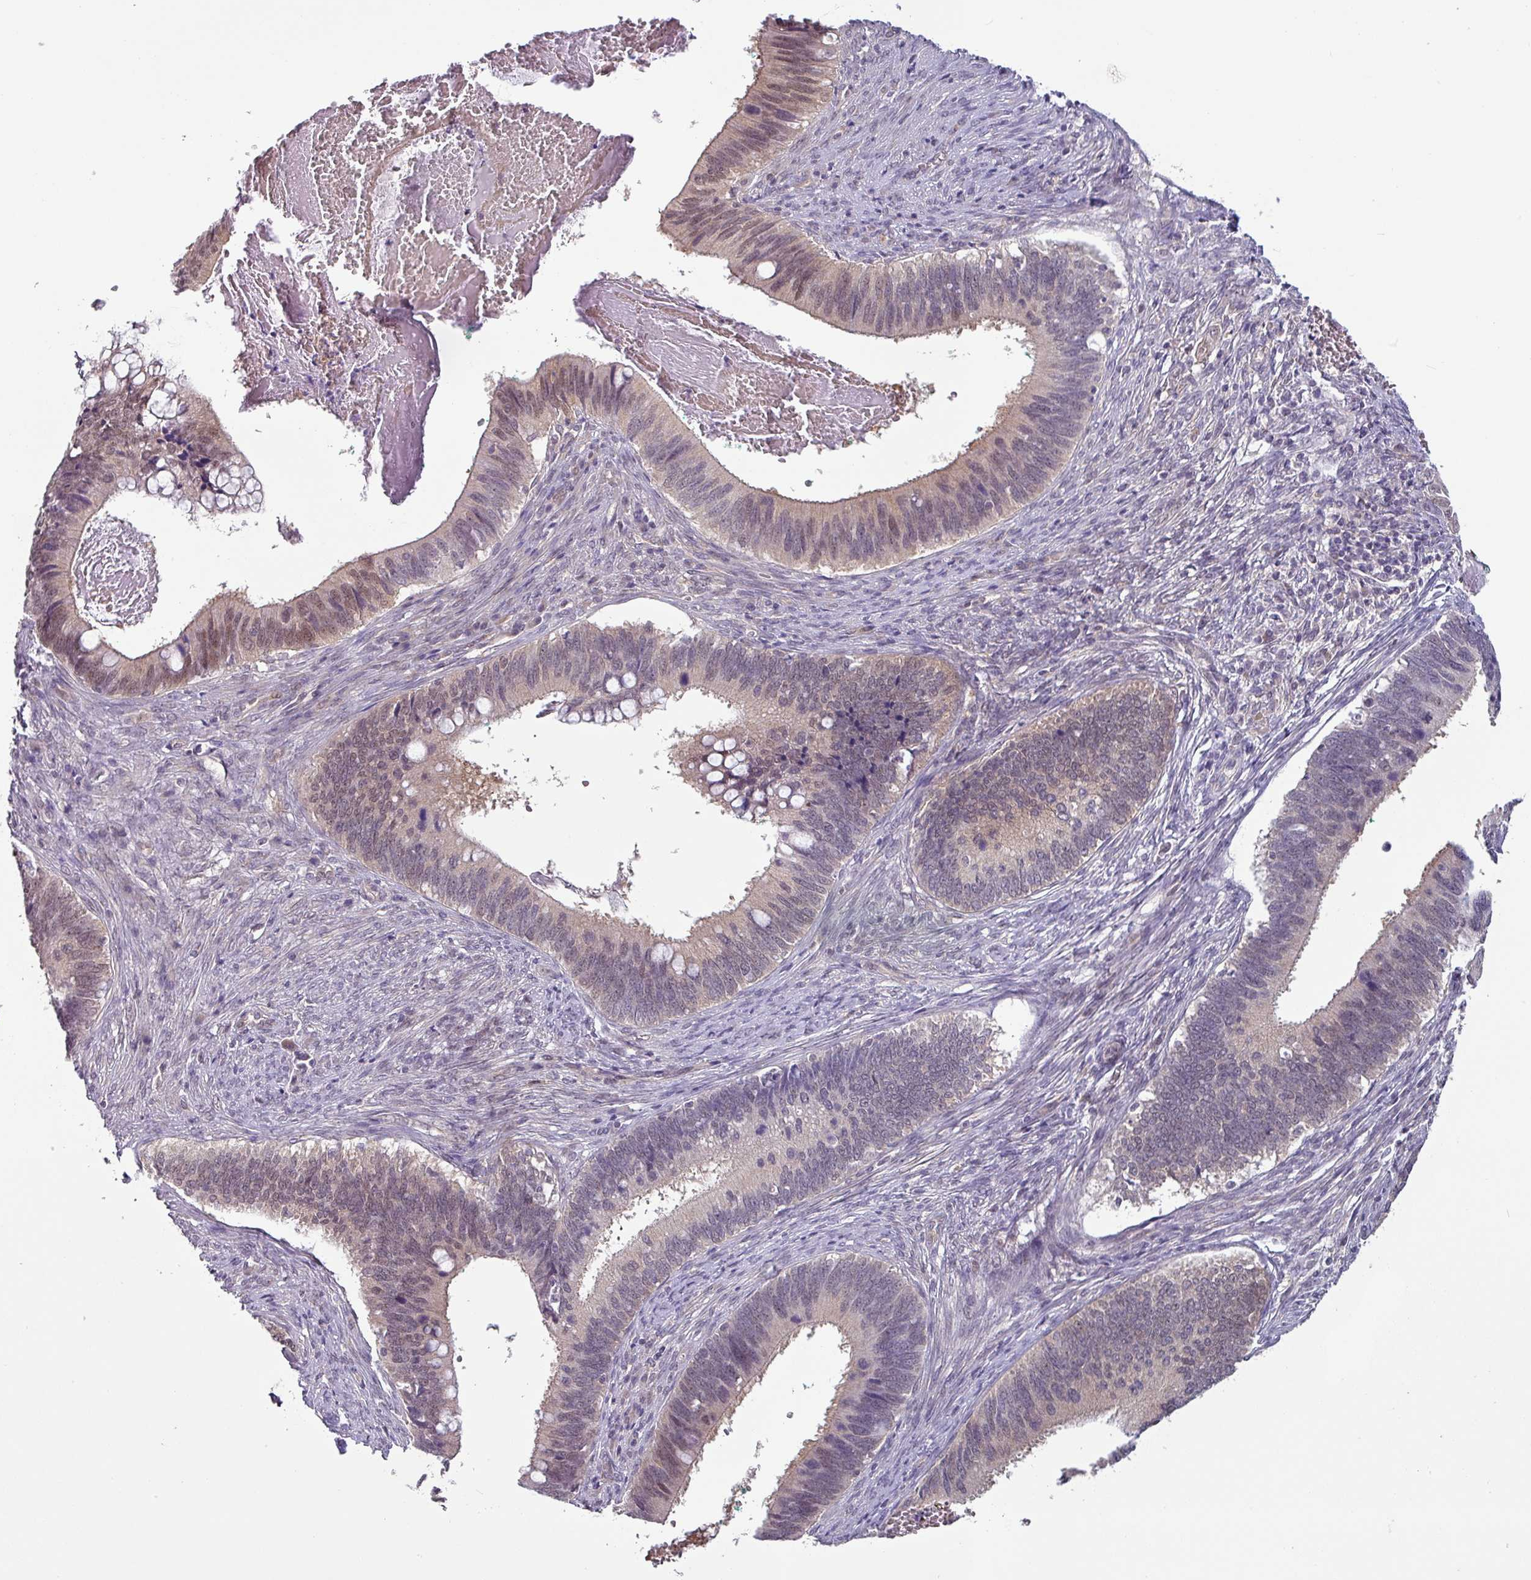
{"staining": {"intensity": "weak", "quantity": "25%-75%", "location": "nuclear"}, "tissue": "cervical cancer", "cell_type": "Tumor cells", "image_type": "cancer", "snomed": [{"axis": "morphology", "description": "Adenocarcinoma, NOS"}, {"axis": "topography", "description": "Cervix"}], "caption": "Immunohistochemical staining of adenocarcinoma (cervical) displays low levels of weak nuclear protein positivity in approximately 25%-75% of tumor cells.", "gene": "TTLL12", "patient": {"sex": "female", "age": 42}}